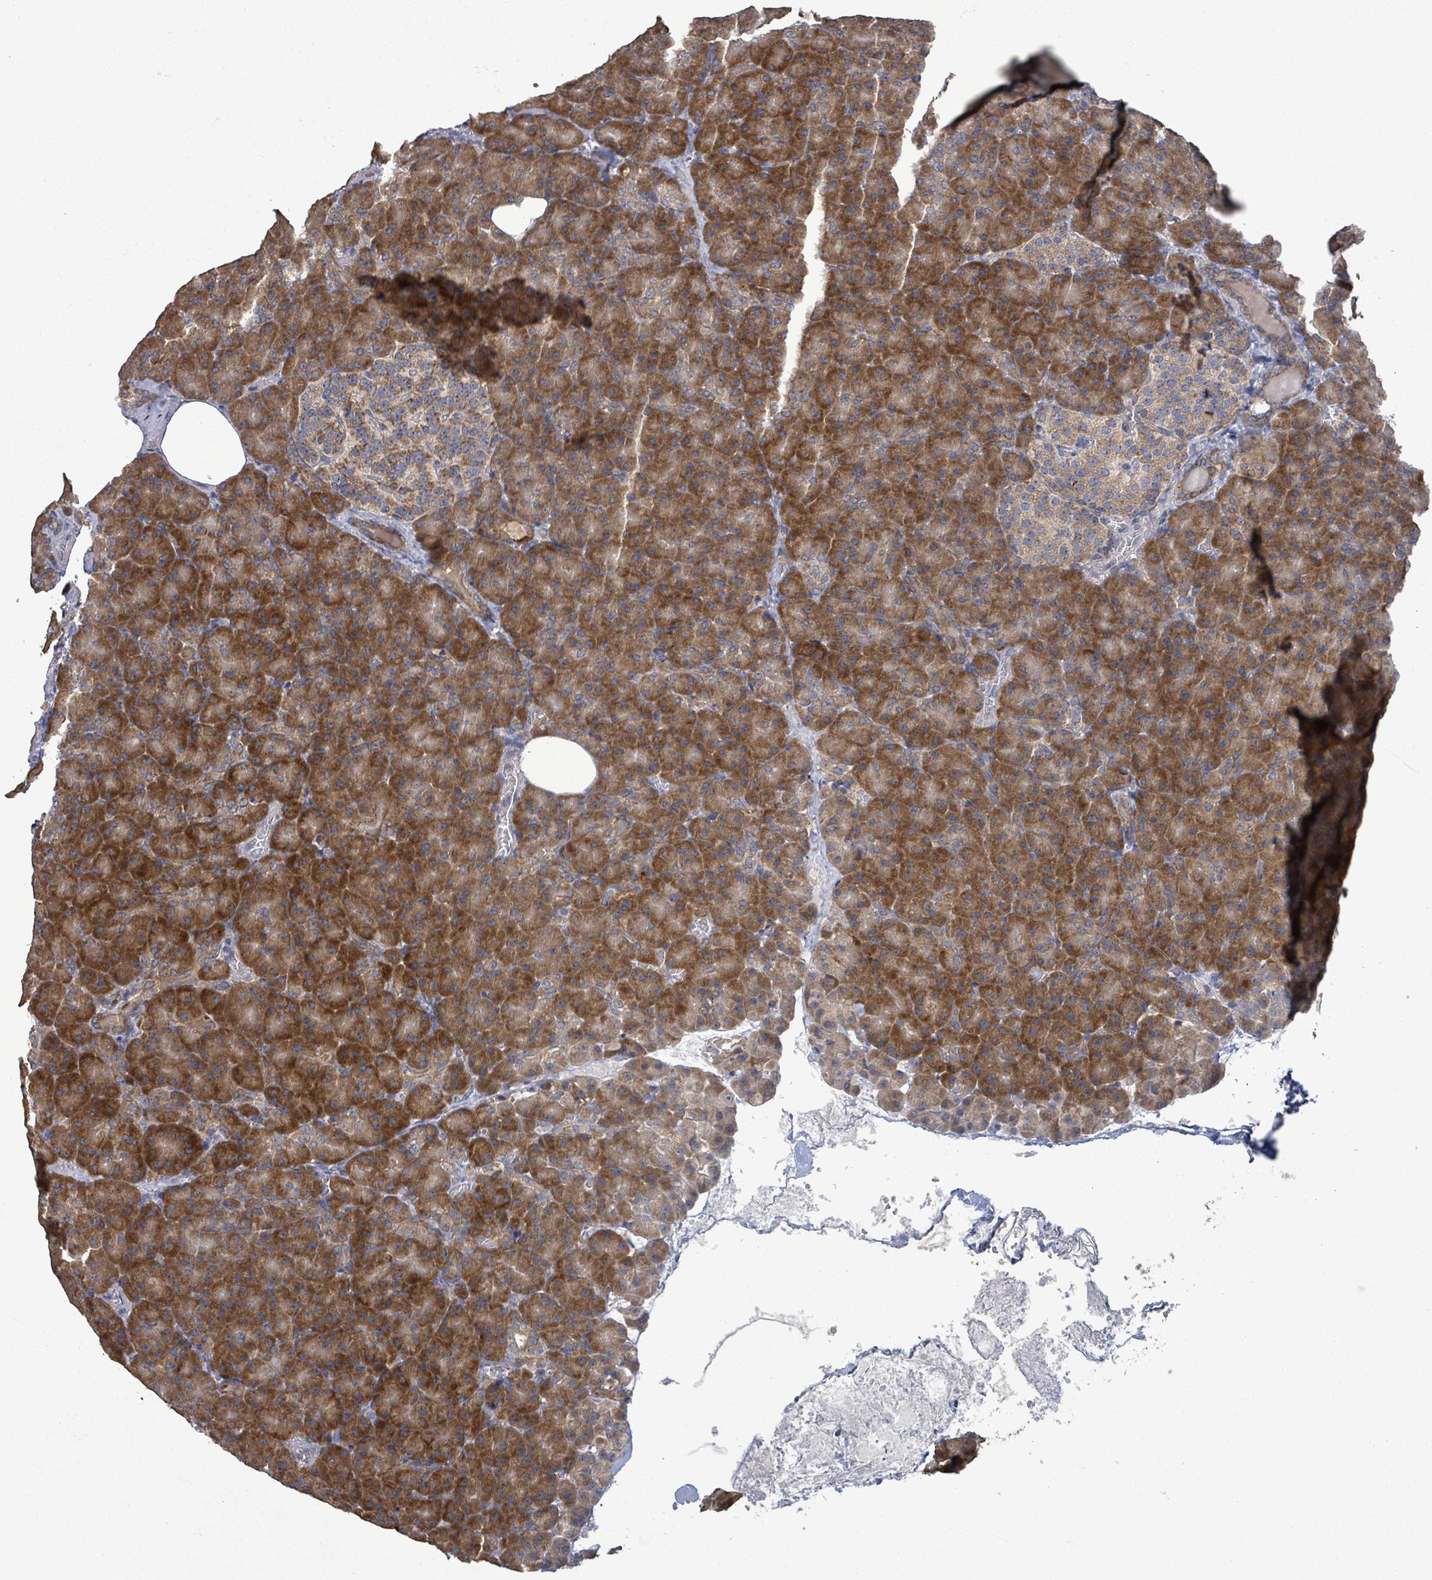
{"staining": {"intensity": "strong", "quantity": ">75%", "location": "cytoplasmic/membranous"}, "tissue": "pancreas", "cell_type": "Exocrine glandular cells", "image_type": "normal", "snomed": [{"axis": "morphology", "description": "Normal tissue, NOS"}, {"axis": "topography", "description": "Pancreas"}], "caption": "Protein staining of benign pancreas displays strong cytoplasmic/membranous positivity in about >75% of exocrine glandular cells. (DAB = brown stain, brightfield microscopy at high magnification).", "gene": "ATP13A1", "patient": {"sex": "male", "age": 63}}